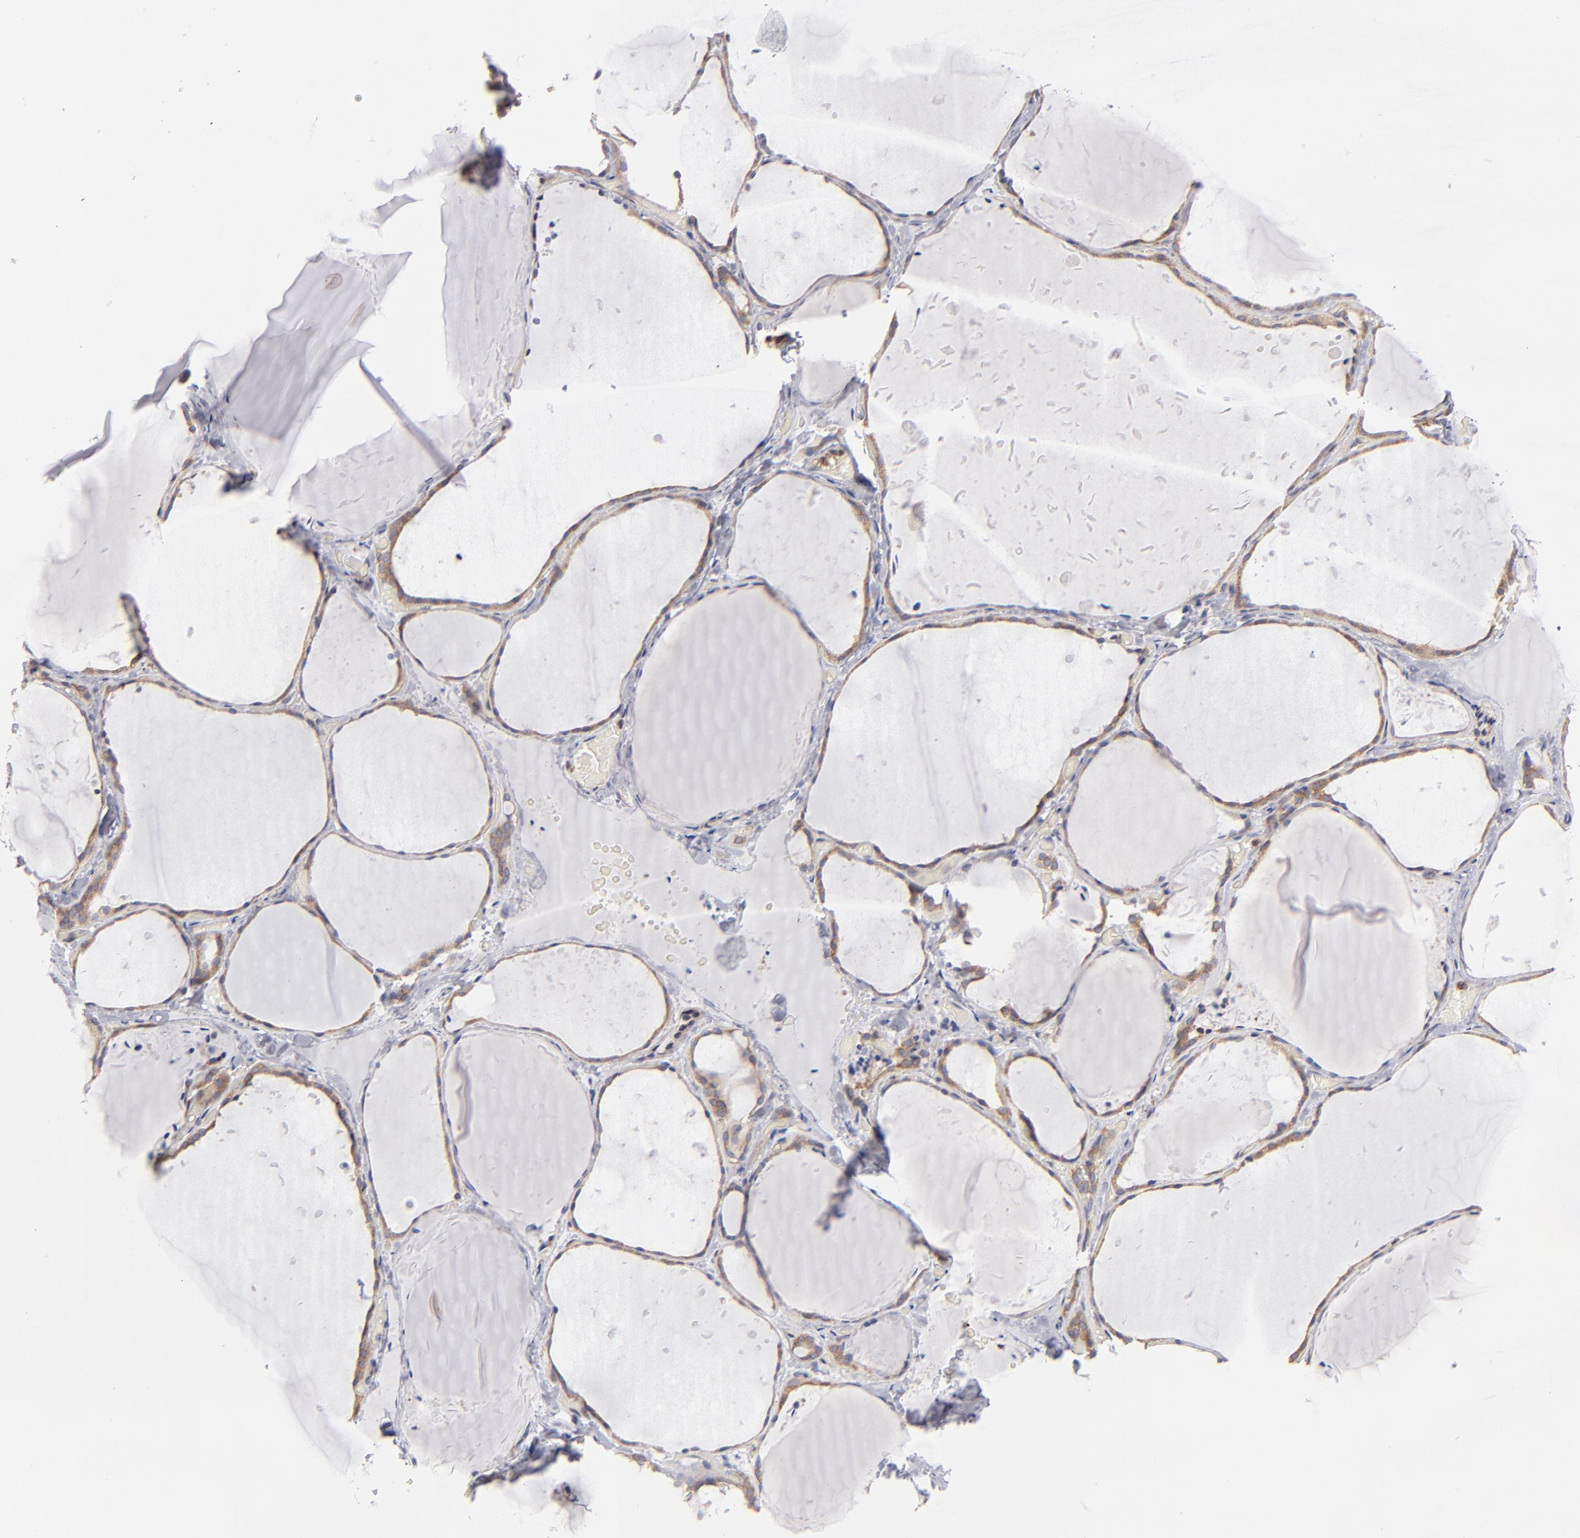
{"staining": {"intensity": "weak", "quantity": ">75%", "location": "cytoplasmic/membranous"}, "tissue": "thyroid gland", "cell_type": "Glandular cells", "image_type": "normal", "snomed": [{"axis": "morphology", "description": "Normal tissue, NOS"}, {"axis": "topography", "description": "Thyroid gland"}], "caption": "Weak cytoplasmic/membranous positivity for a protein is appreciated in approximately >75% of glandular cells of unremarkable thyroid gland using IHC.", "gene": "TMX1", "patient": {"sex": "female", "age": 22}}